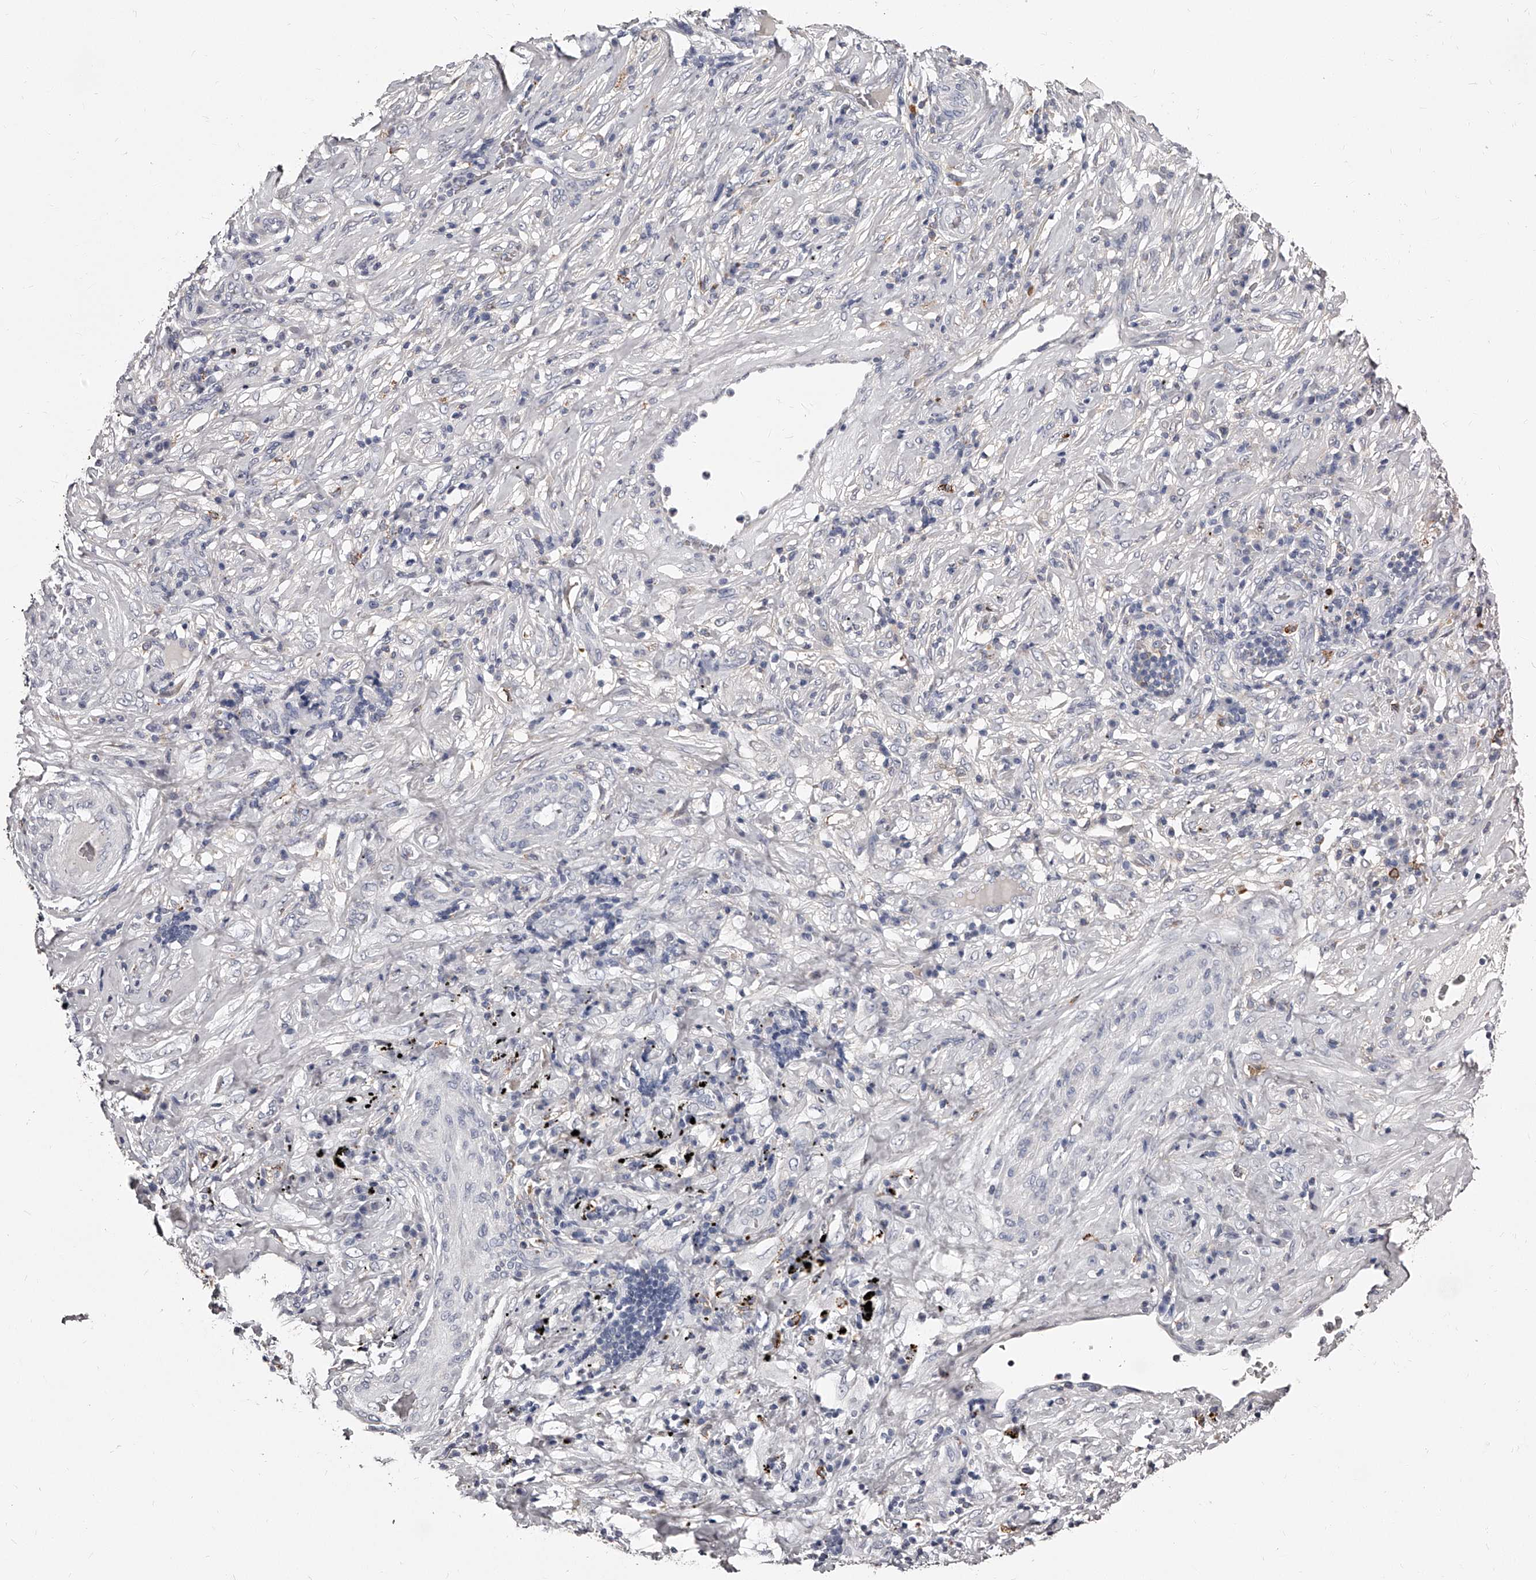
{"staining": {"intensity": "negative", "quantity": "none", "location": "none"}, "tissue": "lung cancer", "cell_type": "Tumor cells", "image_type": "cancer", "snomed": [{"axis": "morphology", "description": "Squamous cell carcinoma, NOS"}, {"axis": "topography", "description": "Lung"}], "caption": "Photomicrograph shows no significant protein staining in tumor cells of squamous cell carcinoma (lung). (Stains: DAB immunohistochemistry with hematoxylin counter stain, Microscopy: brightfield microscopy at high magnification).", "gene": "PACSIN1", "patient": {"sex": "female", "age": 63}}